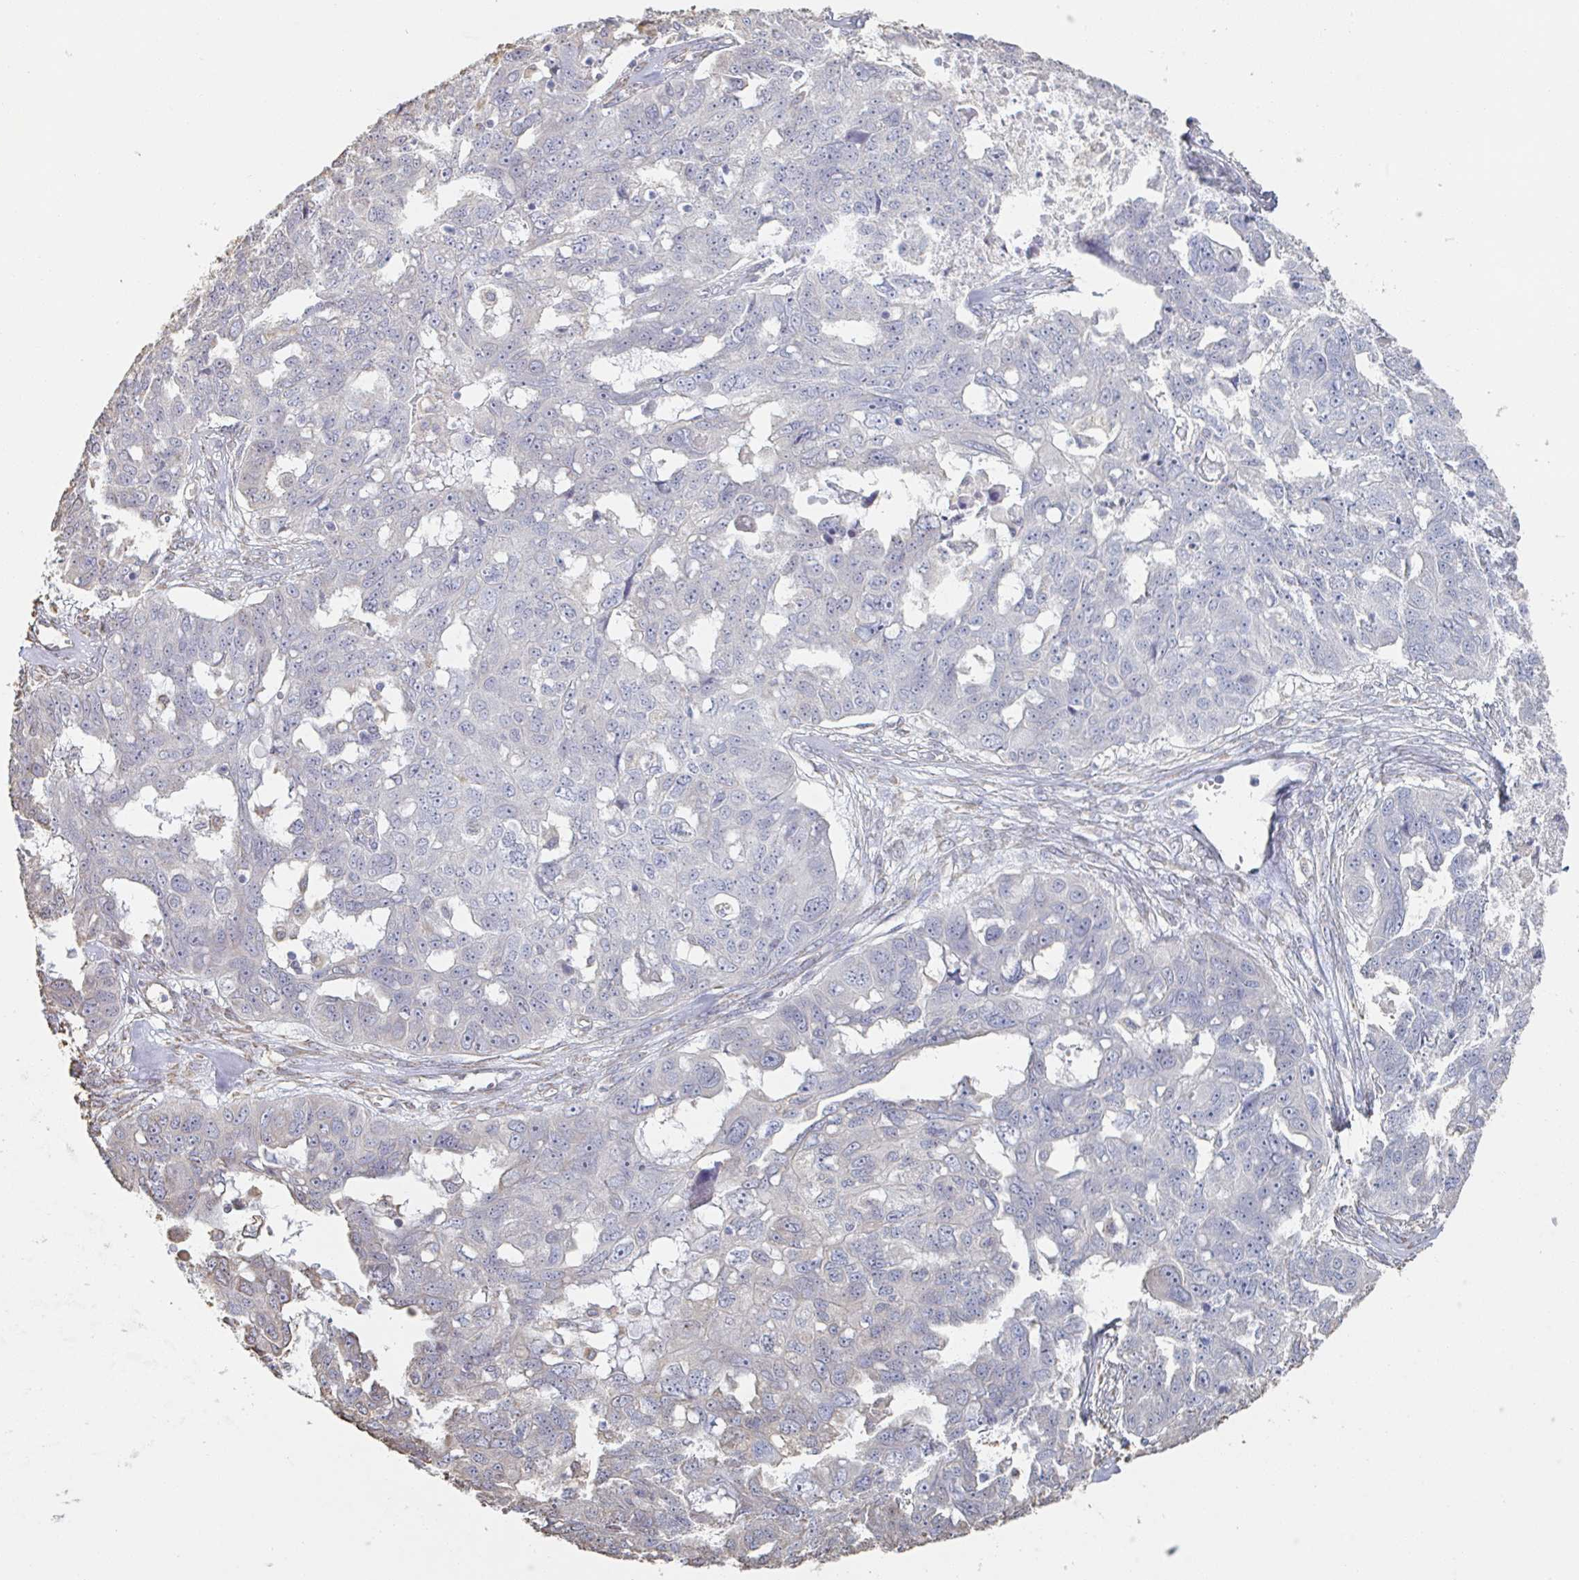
{"staining": {"intensity": "negative", "quantity": "none", "location": "none"}, "tissue": "ovarian cancer", "cell_type": "Tumor cells", "image_type": "cancer", "snomed": [{"axis": "morphology", "description": "Carcinoma, endometroid"}, {"axis": "topography", "description": "Ovary"}], "caption": "This is an immunohistochemistry micrograph of human ovarian cancer. There is no staining in tumor cells.", "gene": "RAB5IF", "patient": {"sex": "female", "age": 70}}